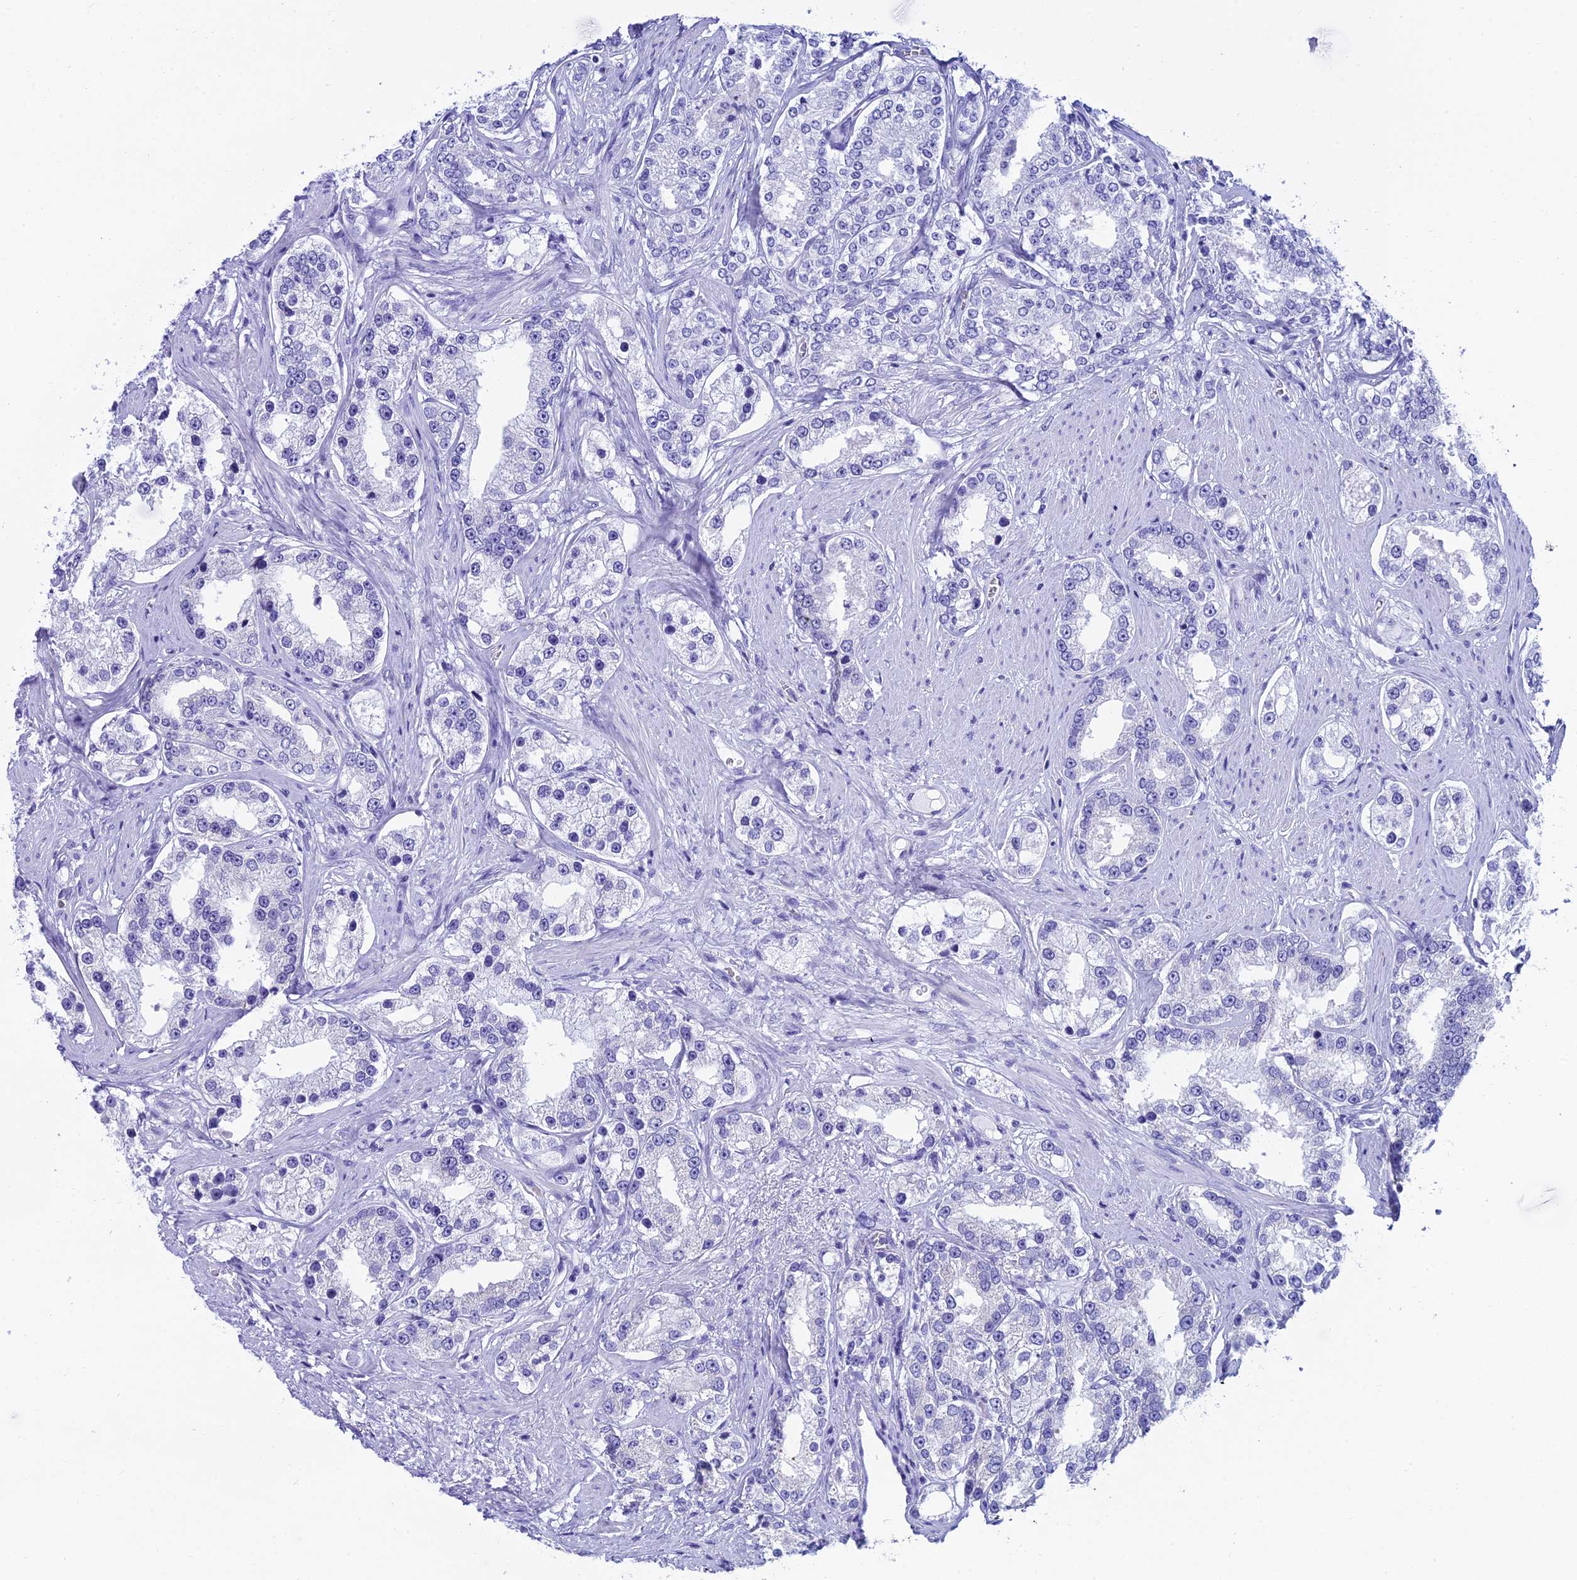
{"staining": {"intensity": "negative", "quantity": "none", "location": "none"}, "tissue": "prostate cancer", "cell_type": "Tumor cells", "image_type": "cancer", "snomed": [{"axis": "morphology", "description": "Normal tissue, NOS"}, {"axis": "morphology", "description": "Adenocarcinoma, High grade"}, {"axis": "topography", "description": "Prostate"}], "caption": "High power microscopy histopathology image of an immunohistochemistry histopathology image of prostate cancer, revealing no significant positivity in tumor cells.", "gene": "REEP4", "patient": {"sex": "male", "age": 83}}